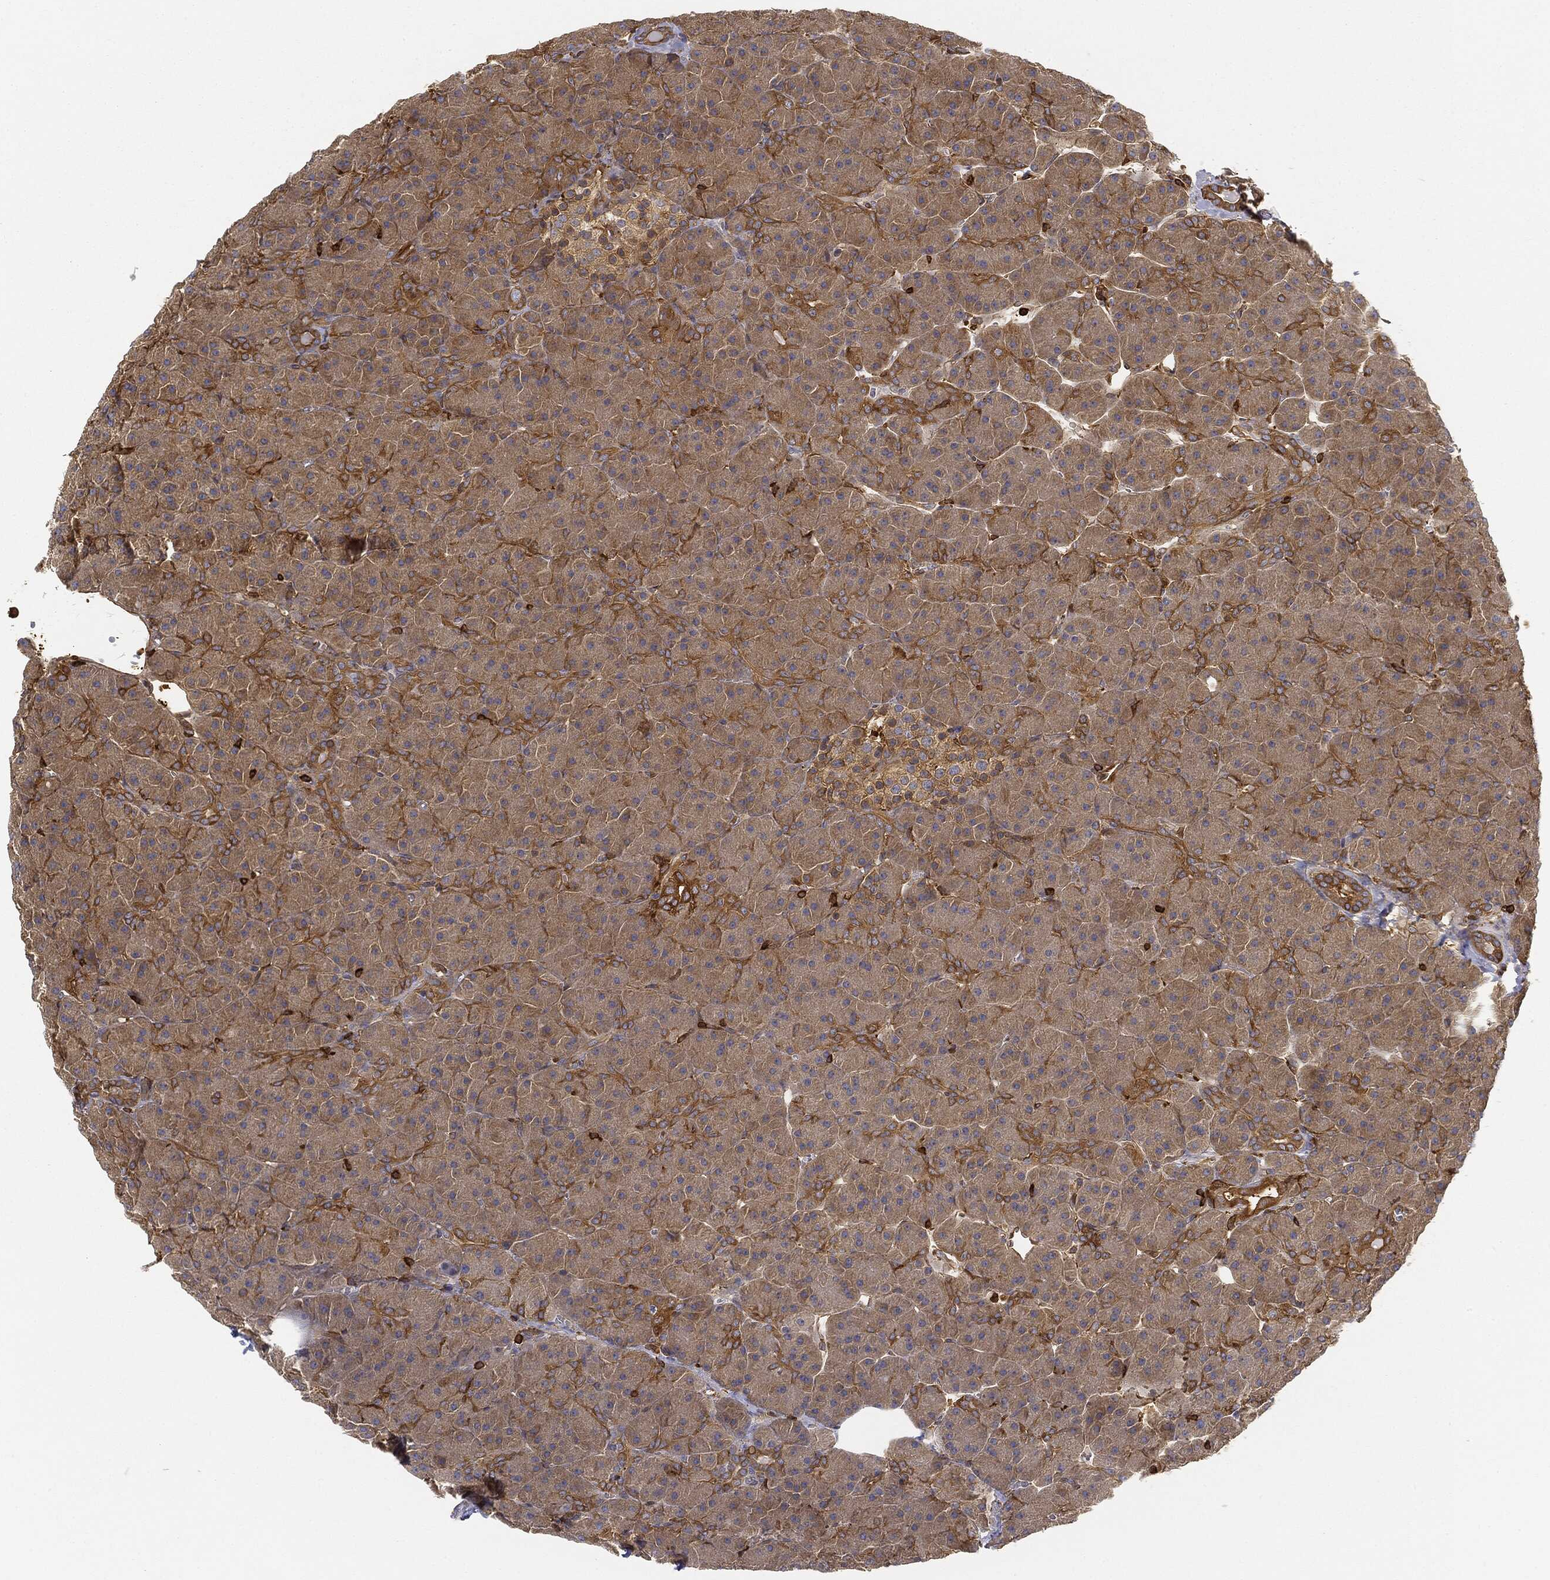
{"staining": {"intensity": "strong", "quantity": "<25%", "location": "cytoplasmic/membranous"}, "tissue": "pancreas", "cell_type": "Exocrine glandular cells", "image_type": "normal", "snomed": [{"axis": "morphology", "description": "Normal tissue, NOS"}, {"axis": "topography", "description": "Pancreas"}], "caption": "Strong cytoplasmic/membranous positivity is appreciated in approximately <25% of exocrine glandular cells in benign pancreas. (Brightfield microscopy of DAB IHC at high magnification).", "gene": "WDR1", "patient": {"sex": "male", "age": 61}}